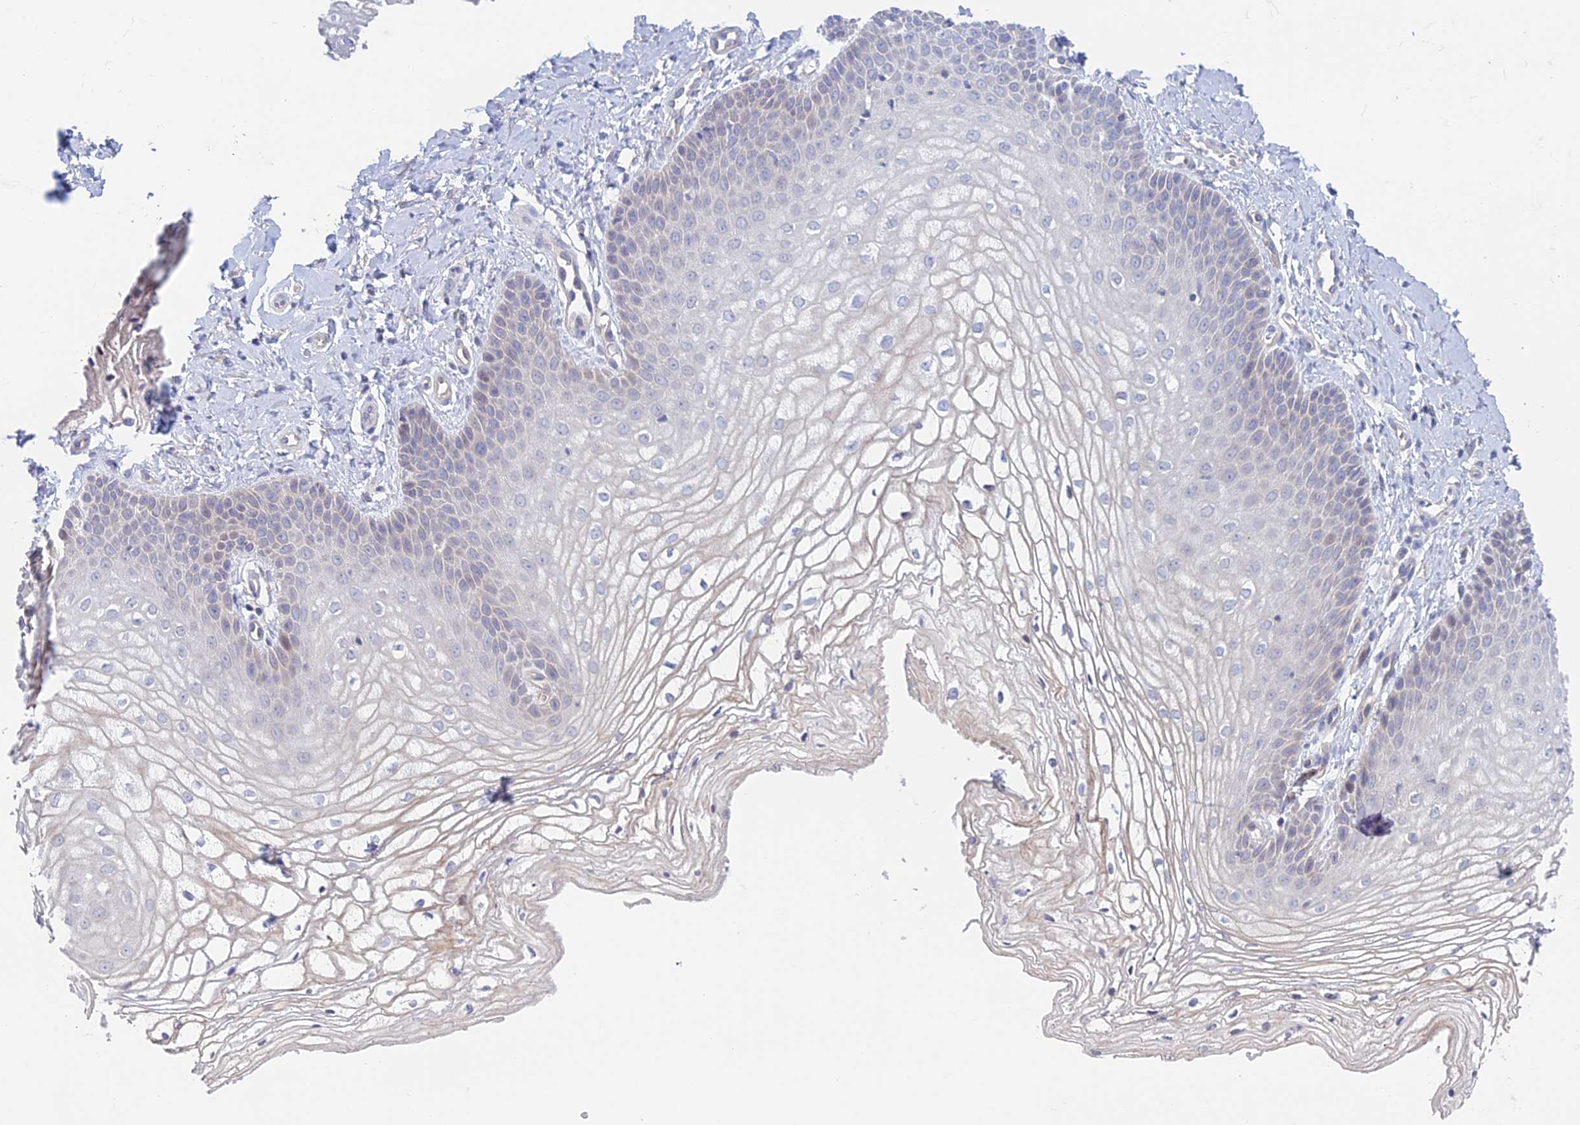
{"staining": {"intensity": "negative", "quantity": "none", "location": "none"}, "tissue": "vagina", "cell_type": "Squamous epithelial cells", "image_type": "normal", "snomed": [{"axis": "morphology", "description": "Normal tissue, NOS"}, {"axis": "topography", "description": "Vagina"}], "caption": "Immunohistochemistry image of benign human vagina stained for a protein (brown), which demonstrates no expression in squamous epithelial cells.", "gene": "METTL26", "patient": {"sex": "female", "age": 68}}